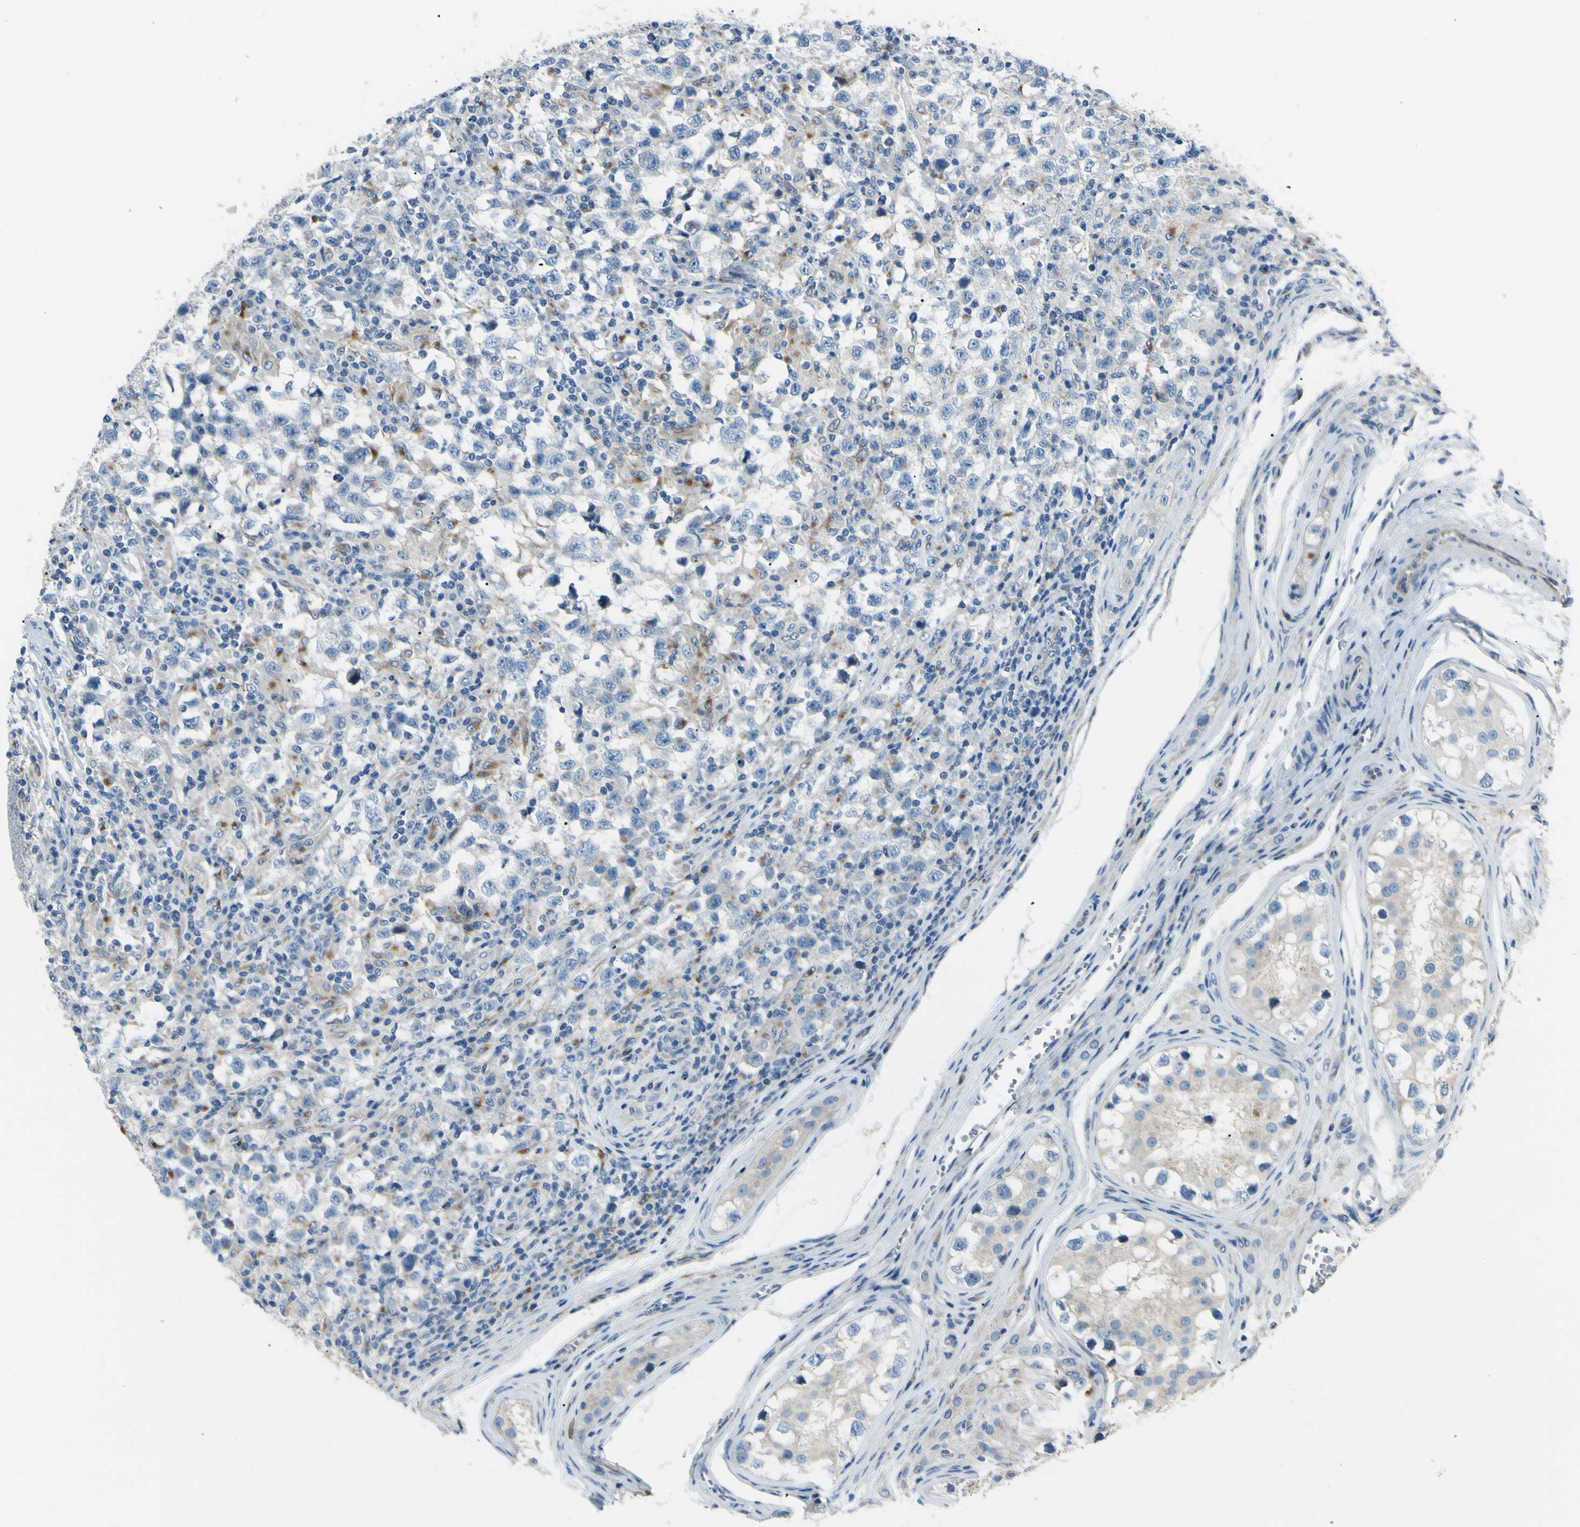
{"staining": {"intensity": "weak", "quantity": "<25%", "location": "cytoplasmic/membranous"}, "tissue": "testis cancer", "cell_type": "Tumor cells", "image_type": "cancer", "snomed": [{"axis": "morphology", "description": "Carcinoma, Embryonal, NOS"}, {"axis": "topography", "description": "Testis"}], "caption": "IHC histopathology image of neoplastic tissue: human testis embryonal carcinoma stained with DAB demonstrates no significant protein expression in tumor cells.", "gene": "LMTK2", "patient": {"sex": "male", "age": 21}}